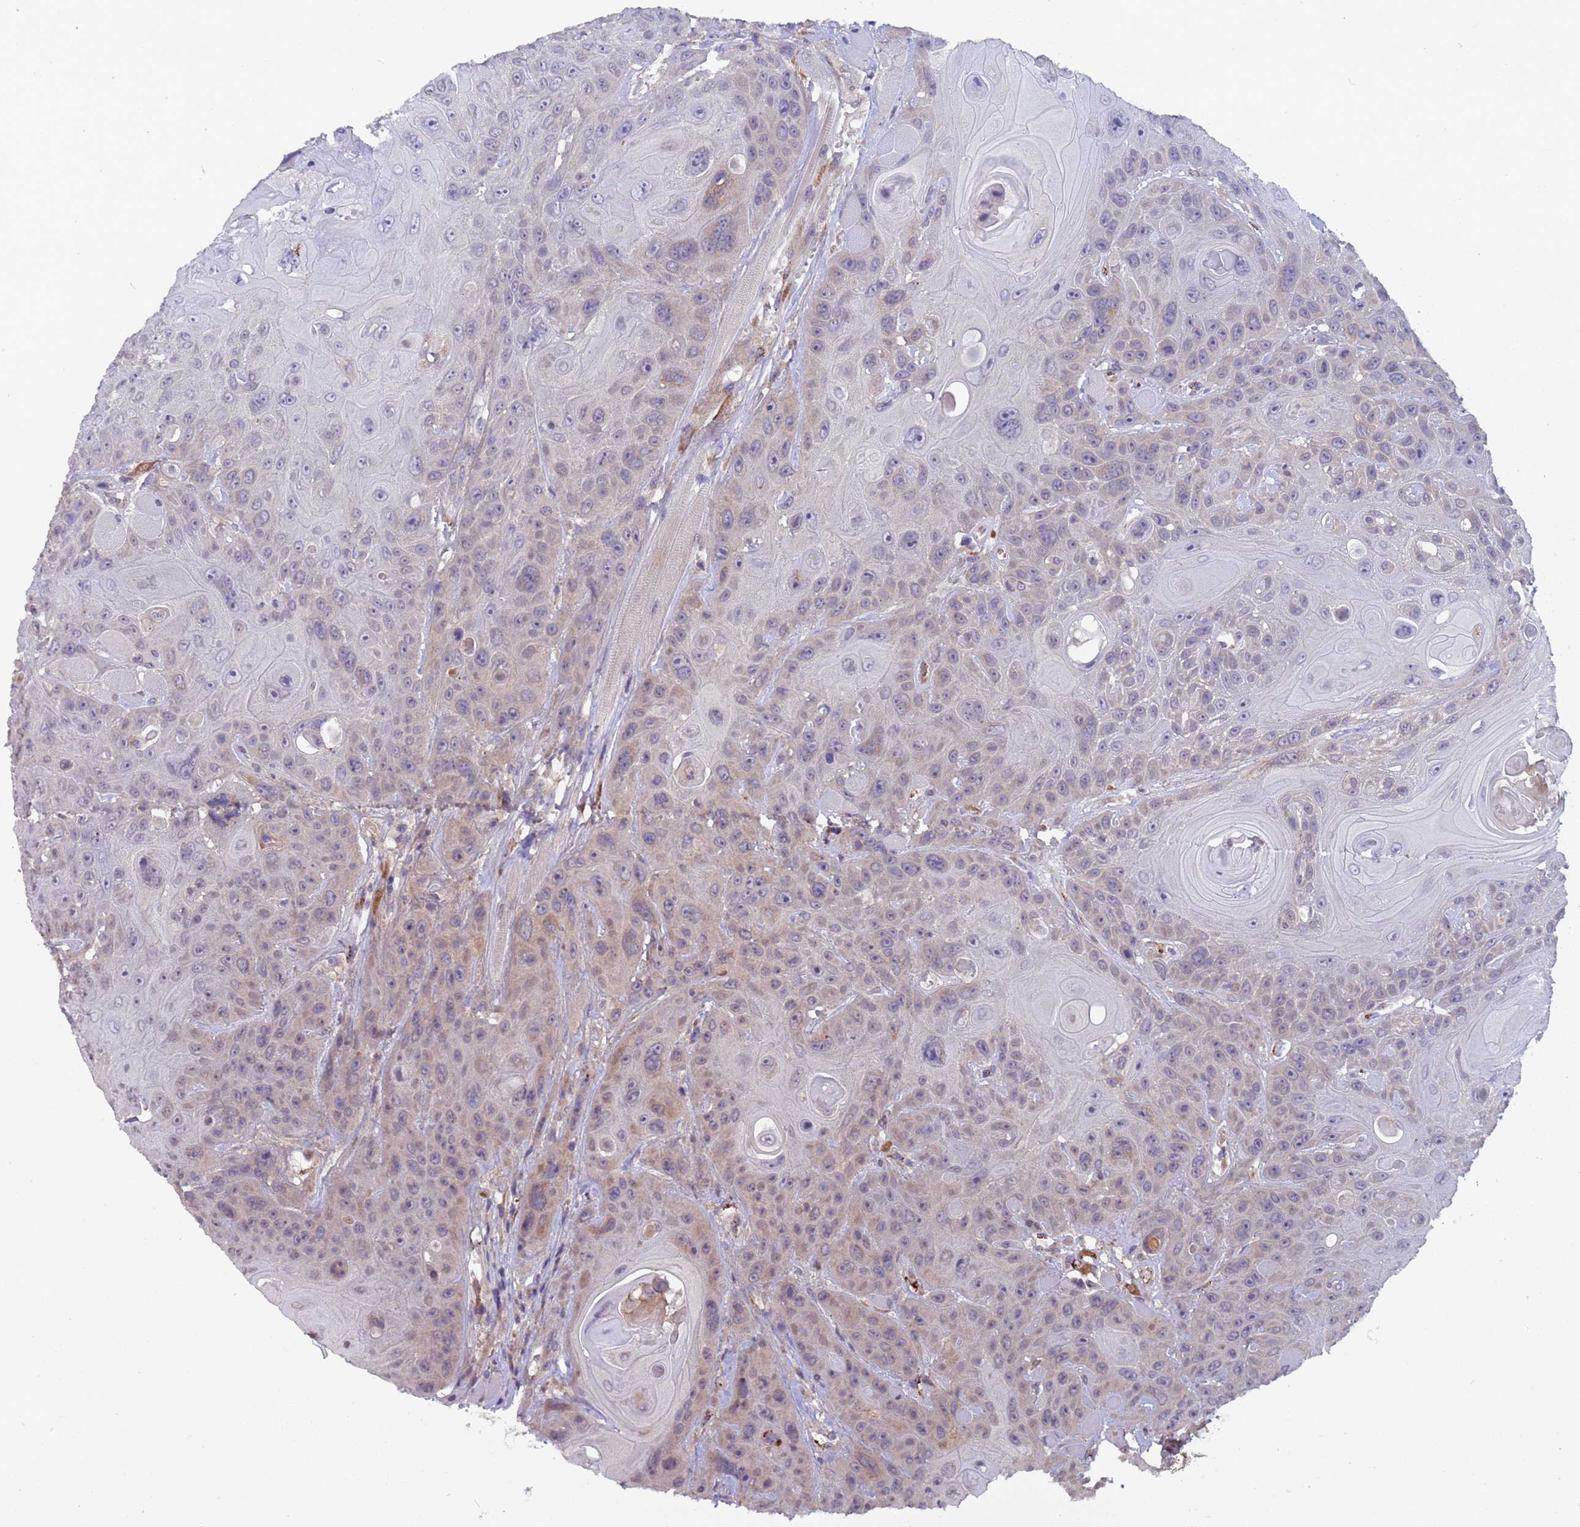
{"staining": {"intensity": "weak", "quantity": "25%-75%", "location": "cytoplasmic/membranous"}, "tissue": "head and neck cancer", "cell_type": "Tumor cells", "image_type": "cancer", "snomed": [{"axis": "morphology", "description": "Squamous cell carcinoma, NOS"}, {"axis": "topography", "description": "Head-Neck"}], "caption": "Protein expression analysis of human head and neck squamous cell carcinoma reveals weak cytoplasmic/membranous expression in approximately 25%-75% of tumor cells. (DAB IHC, brown staining for protein, blue staining for nuclei).", "gene": "ZNF248", "patient": {"sex": "female", "age": 59}}